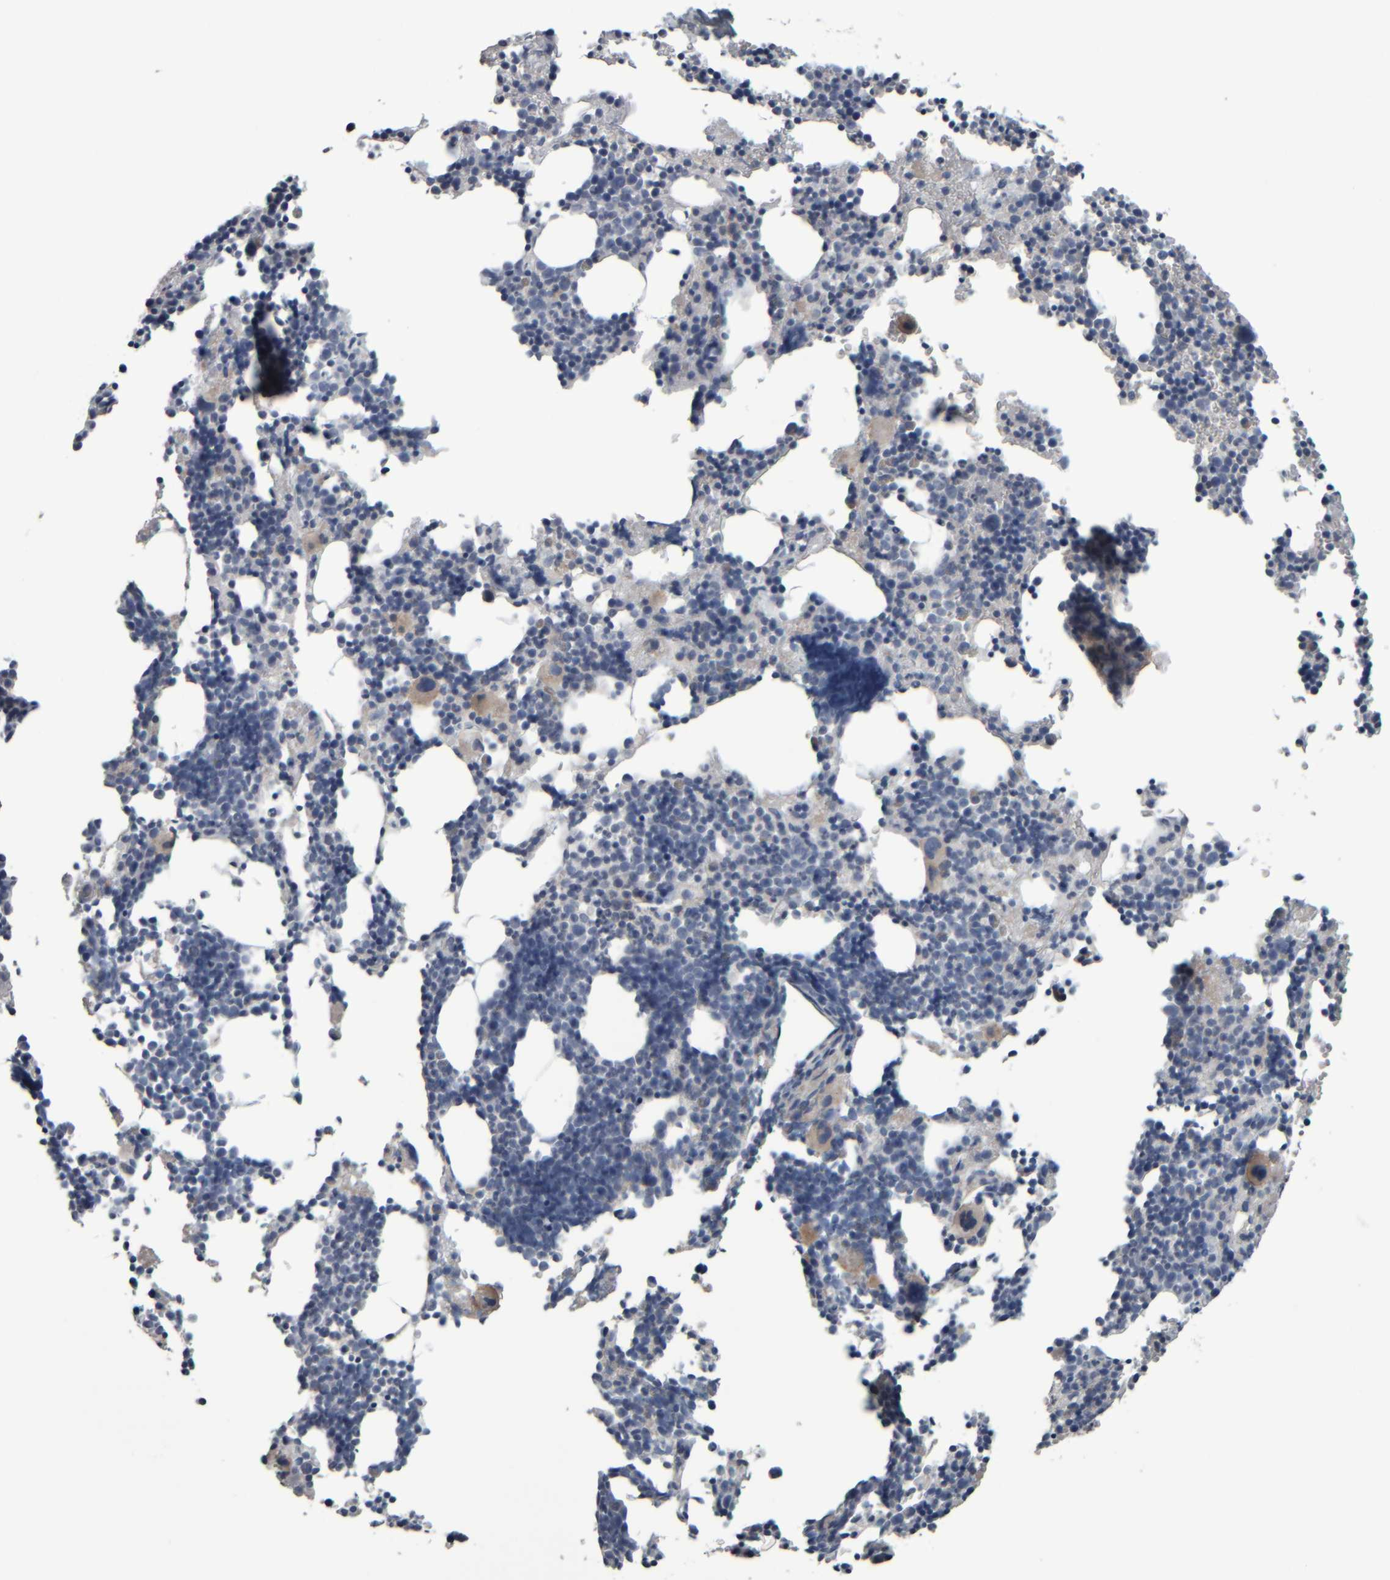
{"staining": {"intensity": "weak", "quantity": "<25%", "location": "cytoplasmic/membranous"}, "tissue": "bone marrow", "cell_type": "Hematopoietic cells", "image_type": "normal", "snomed": [{"axis": "morphology", "description": "Normal tissue, NOS"}, {"axis": "morphology", "description": "Inflammation, NOS"}, {"axis": "topography", "description": "Bone marrow"}], "caption": "Bone marrow stained for a protein using immunohistochemistry (IHC) exhibits no expression hematopoietic cells.", "gene": "CAVIN4", "patient": {"sex": "male", "age": 31}}